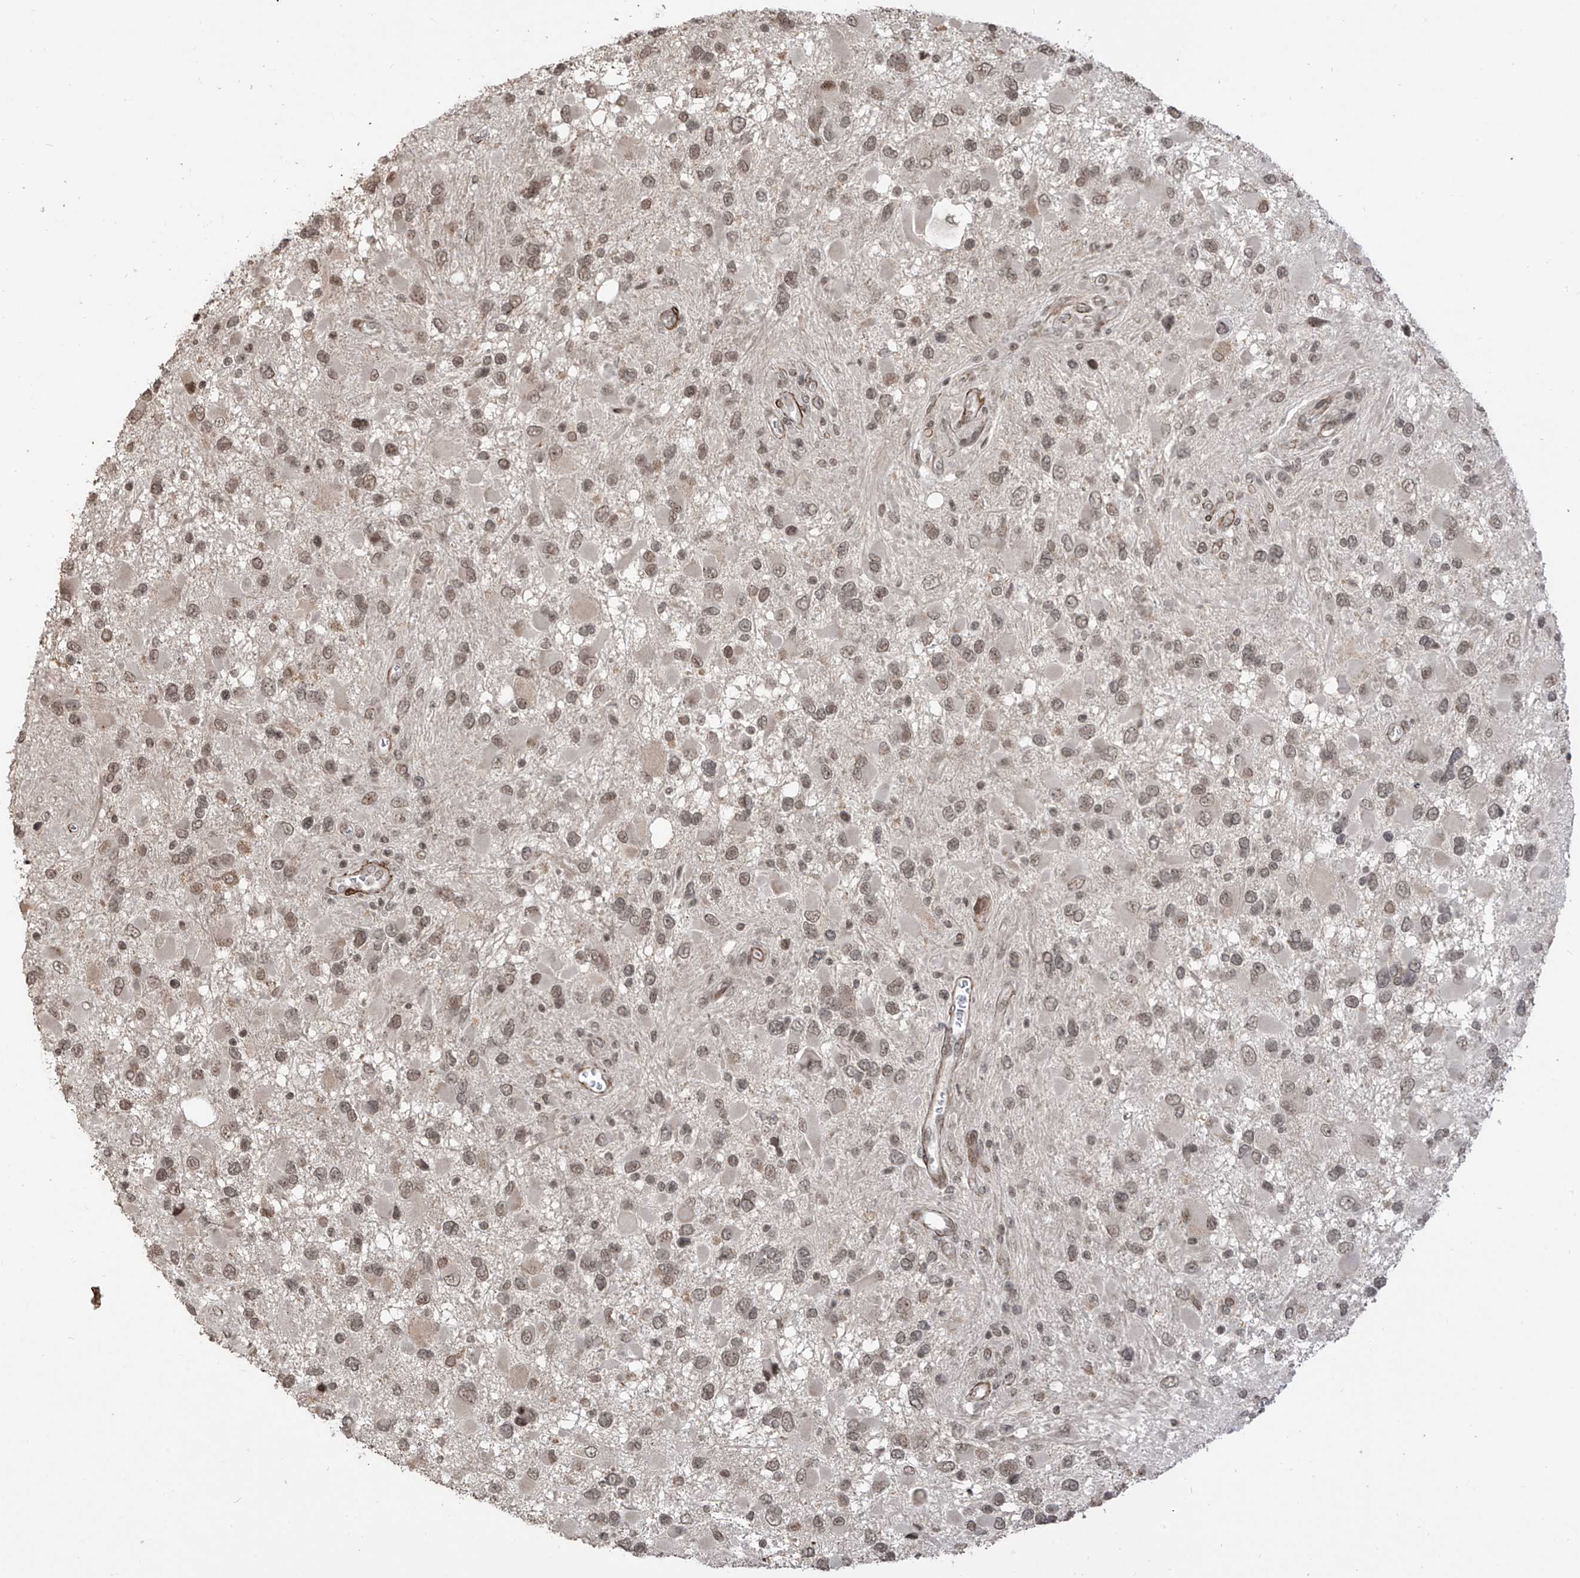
{"staining": {"intensity": "weak", "quantity": ">75%", "location": "nuclear"}, "tissue": "glioma", "cell_type": "Tumor cells", "image_type": "cancer", "snomed": [{"axis": "morphology", "description": "Glioma, malignant, High grade"}, {"axis": "topography", "description": "Brain"}], "caption": "Approximately >75% of tumor cells in glioma show weak nuclear protein staining as visualized by brown immunohistochemical staining.", "gene": "METAP1D", "patient": {"sex": "male", "age": 53}}